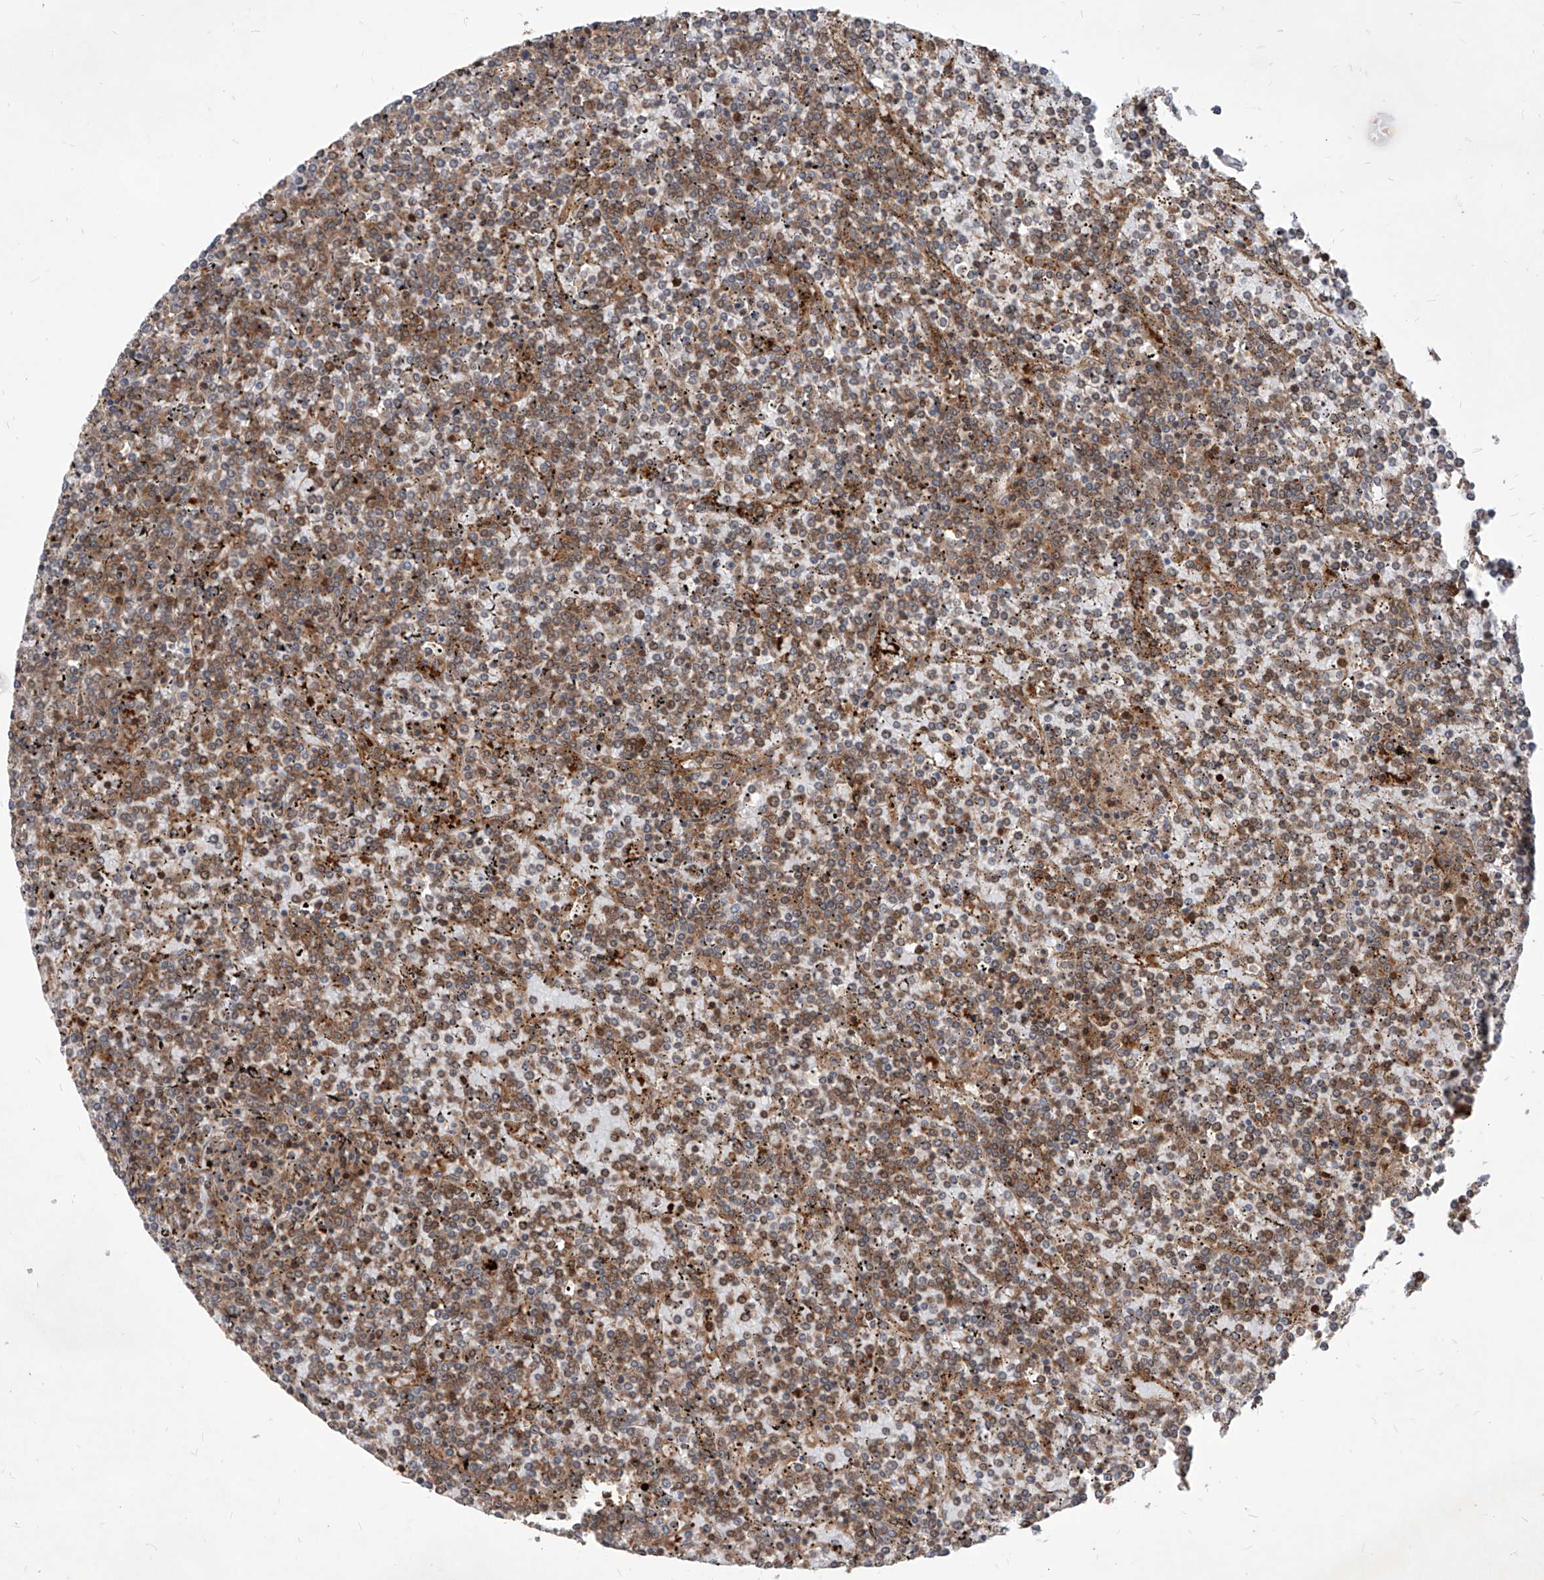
{"staining": {"intensity": "moderate", "quantity": "25%-75%", "location": "cytoplasmic/membranous"}, "tissue": "lymphoma", "cell_type": "Tumor cells", "image_type": "cancer", "snomed": [{"axis": "morphology", "description": "Malignant lymphoma, non-Hodgkin's type, Low grade"}, {"axis": "topography", "description": "Spleen"}], "caption": "Human lymphoma stained for a protein (brown) reveals moderate cytoplasmic/membranous positive positivity in about 25%-75% of tumor cells.", "gene": "MAGED2", "patient": {"sex": "female", "age": 19}}